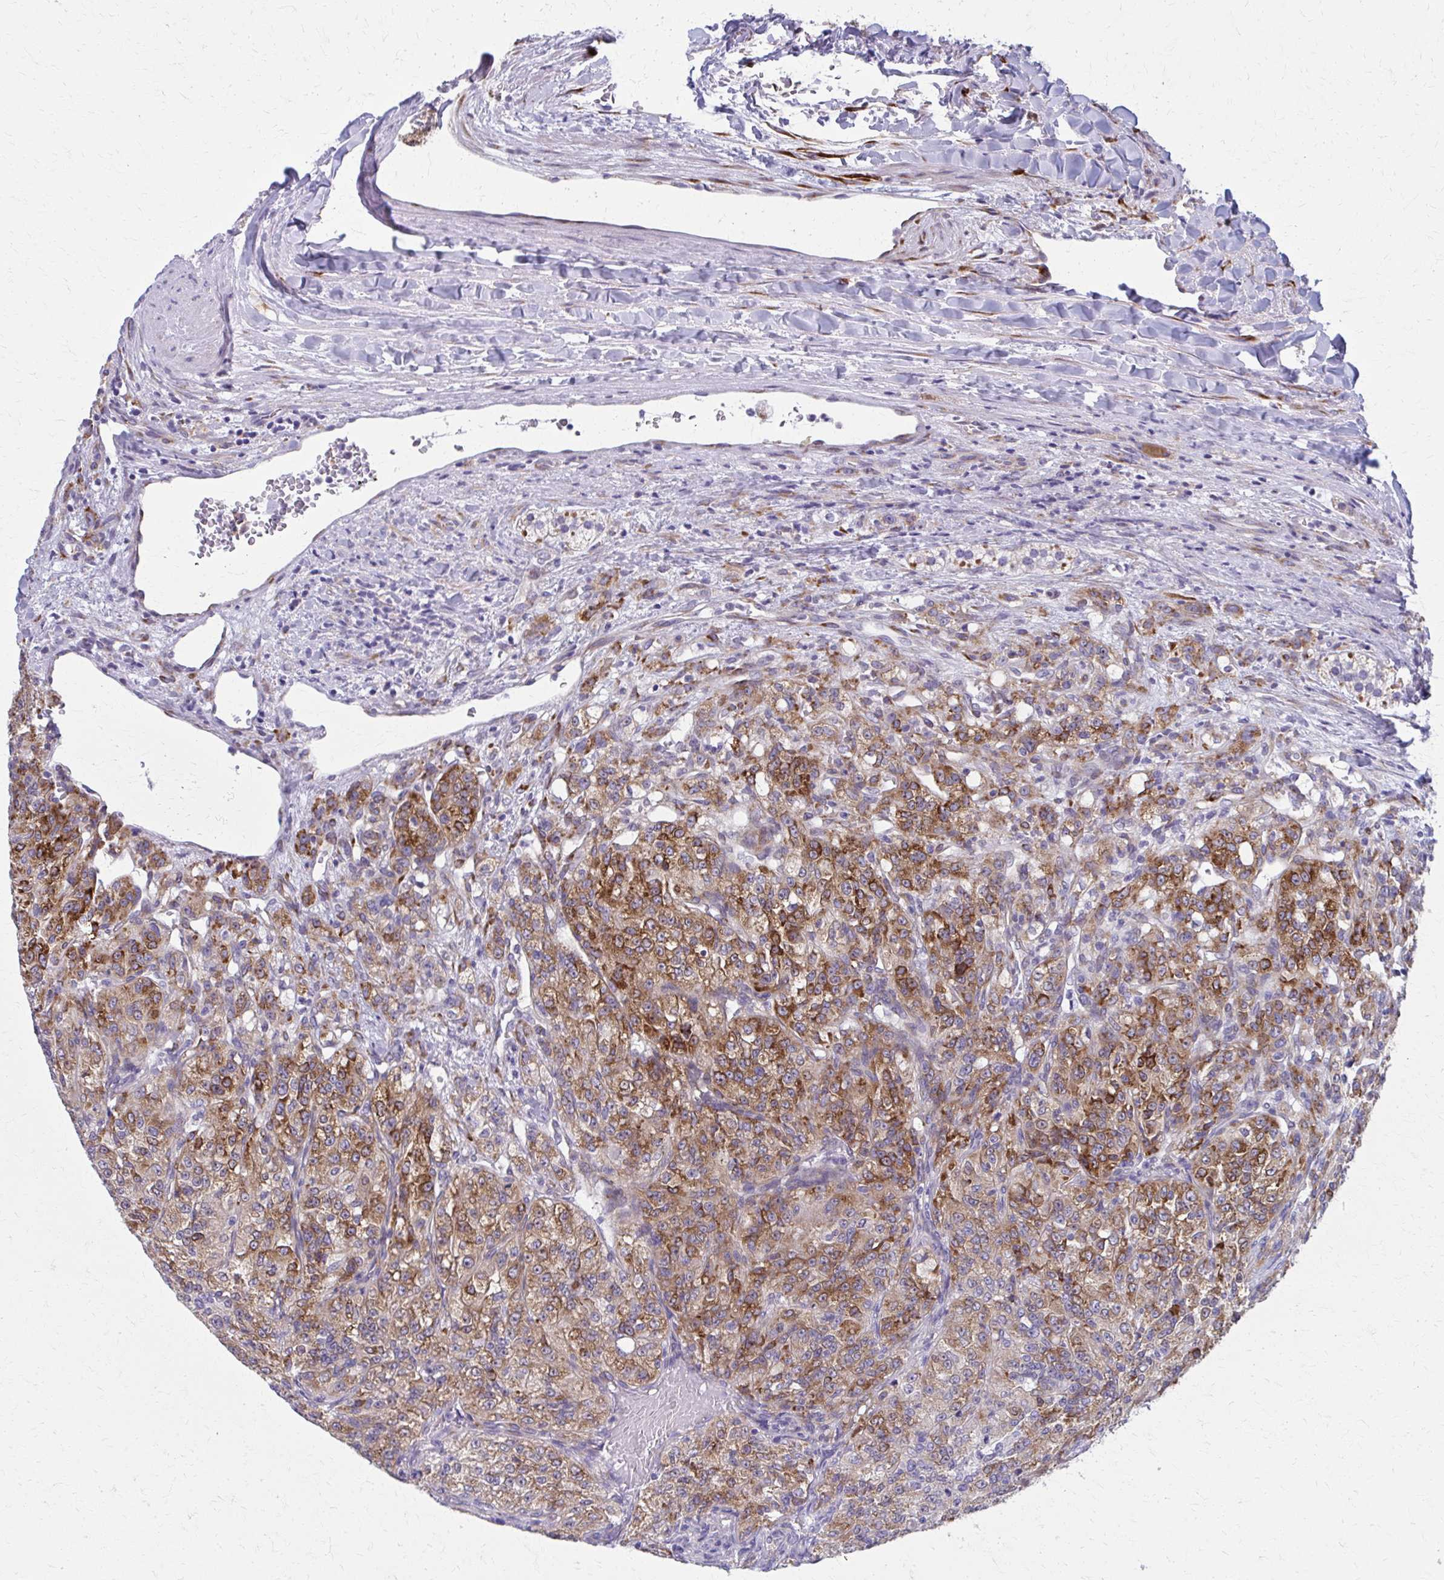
{"staining": {"intensity": "strong", "quantity": ">75%", "location": "cytoplasmic/membranous"}, "tissue": "renal cancer", "cell_type": "Tumor cells", "image_type": "cancer", "snomed": [{"axis": "morphology", "description": "Adenocarcinoma, NOS"}, {"axis": "topography", "description": "Kidney"}], "caption": "Renal cancer stained with a brown dye displays strong cytoplasmic/membranous positive expression in about >75% of tumor cells.", "gene": "SPATS2L", "patient": {"sex": "female", "age": 63}}